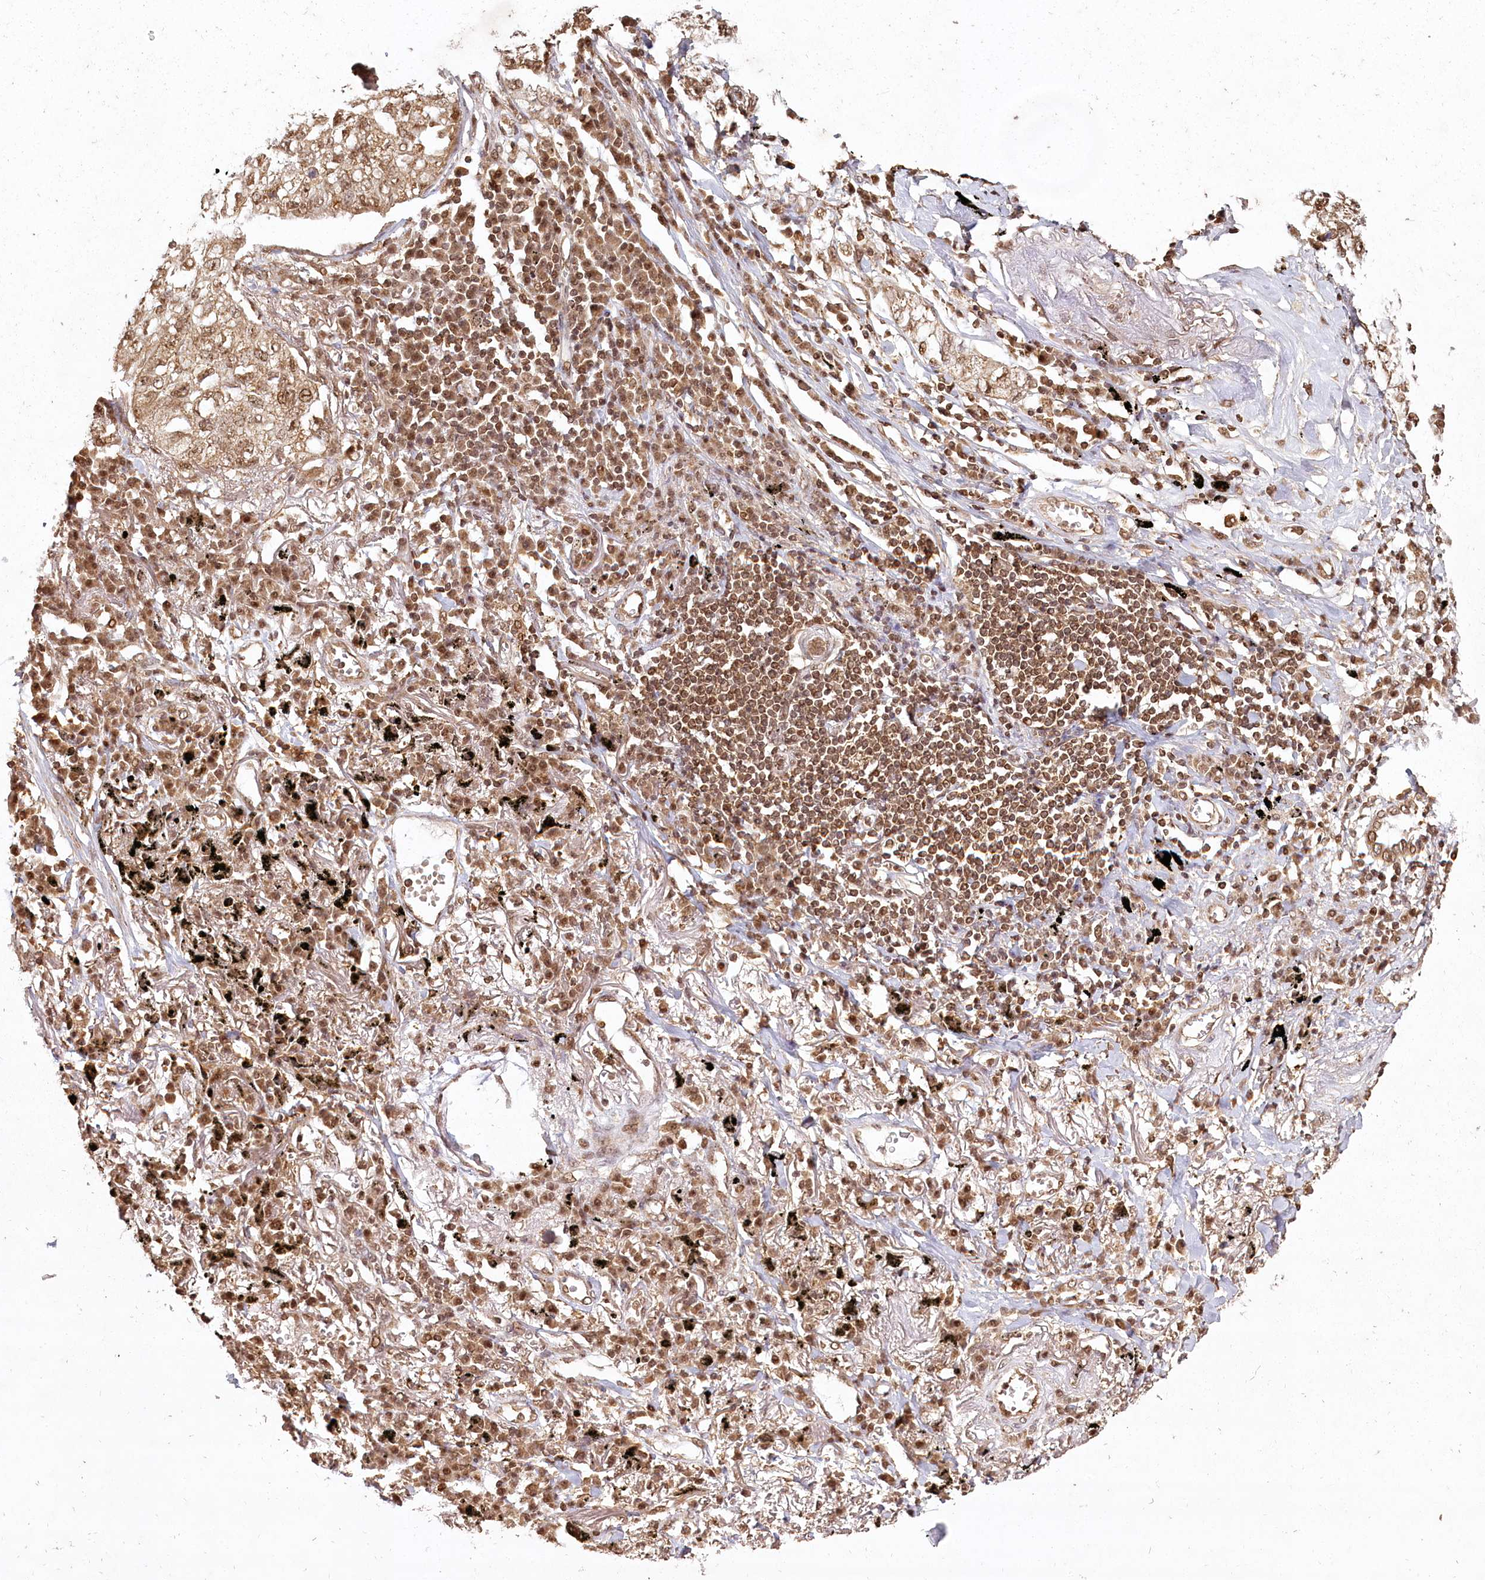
{"staining": {"intensity": "moderate", "quantity": ">75%", "location": "cytoplasmic/membranous,nuclear"}, "tissue": "lung cancer", "cell_type": "Tumor cells", "image_type": "cancer", "snomed": [{"axis": "morphology", "description": "Adenocarcinoma, NOS"}, {"axis": "topography", "description": "Lung"}], "caption": "Immunohistochemistry (IHC) of human lung adenocarcinoma reveals medium levels of moderate cytoplasmic/membranous and nuclear positivity in about >75% of tumor cells. (Brightfield microscopy of DAB IHC at high magnification).", "gene": "MICU1", "patient": {"sex": "male", "age": 65}}